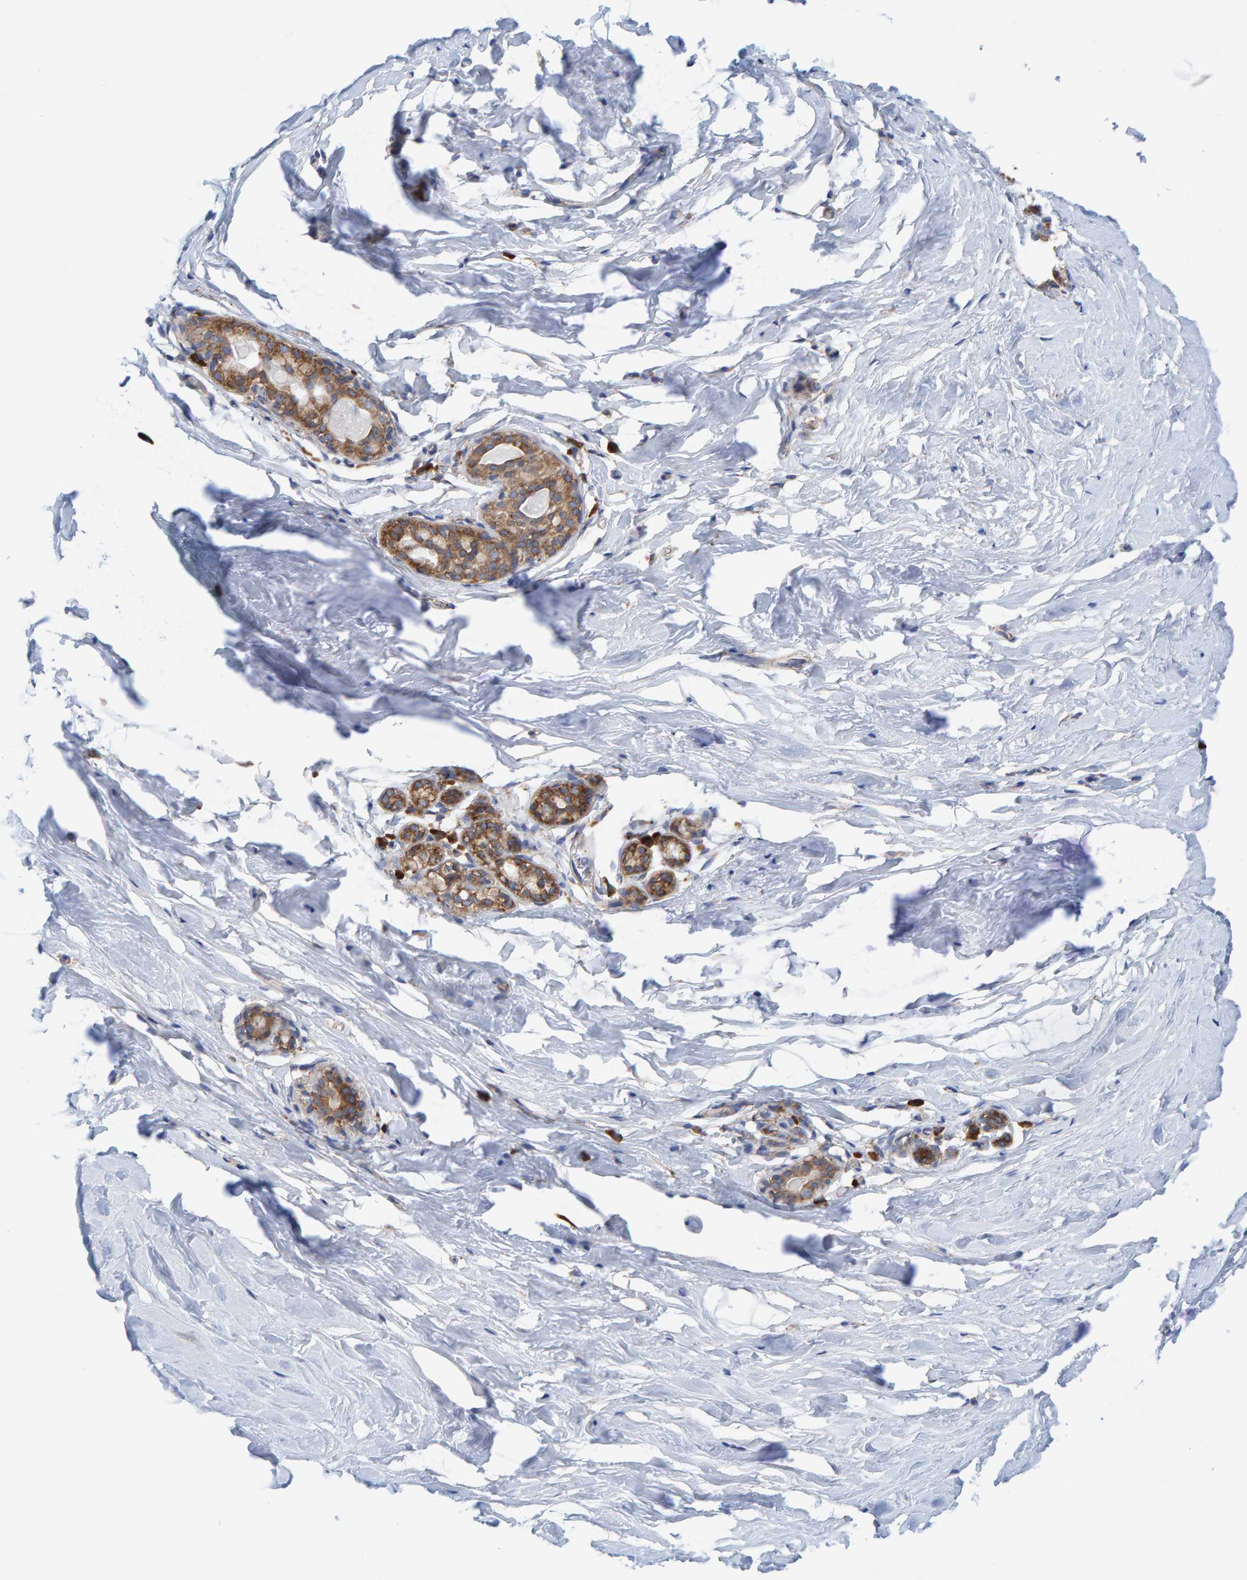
{"staining": {"intensity": "negative", "quantity": "none", "location": "none"}, "tissue": "breast", "cell_type": "Adipocytes", "image_type": "normal", "snomed": [{"axis": "morphology", "description": "Normal tissue, NOS"}, {"axis": "topography", "description": "Breast"}], "caption": "Benign breast was stained to show a protein in brown. There is no significant positivity in adipocytes.", "gene": "CDK5RAP3", "patient": {"sex": "female", "age": 62}}